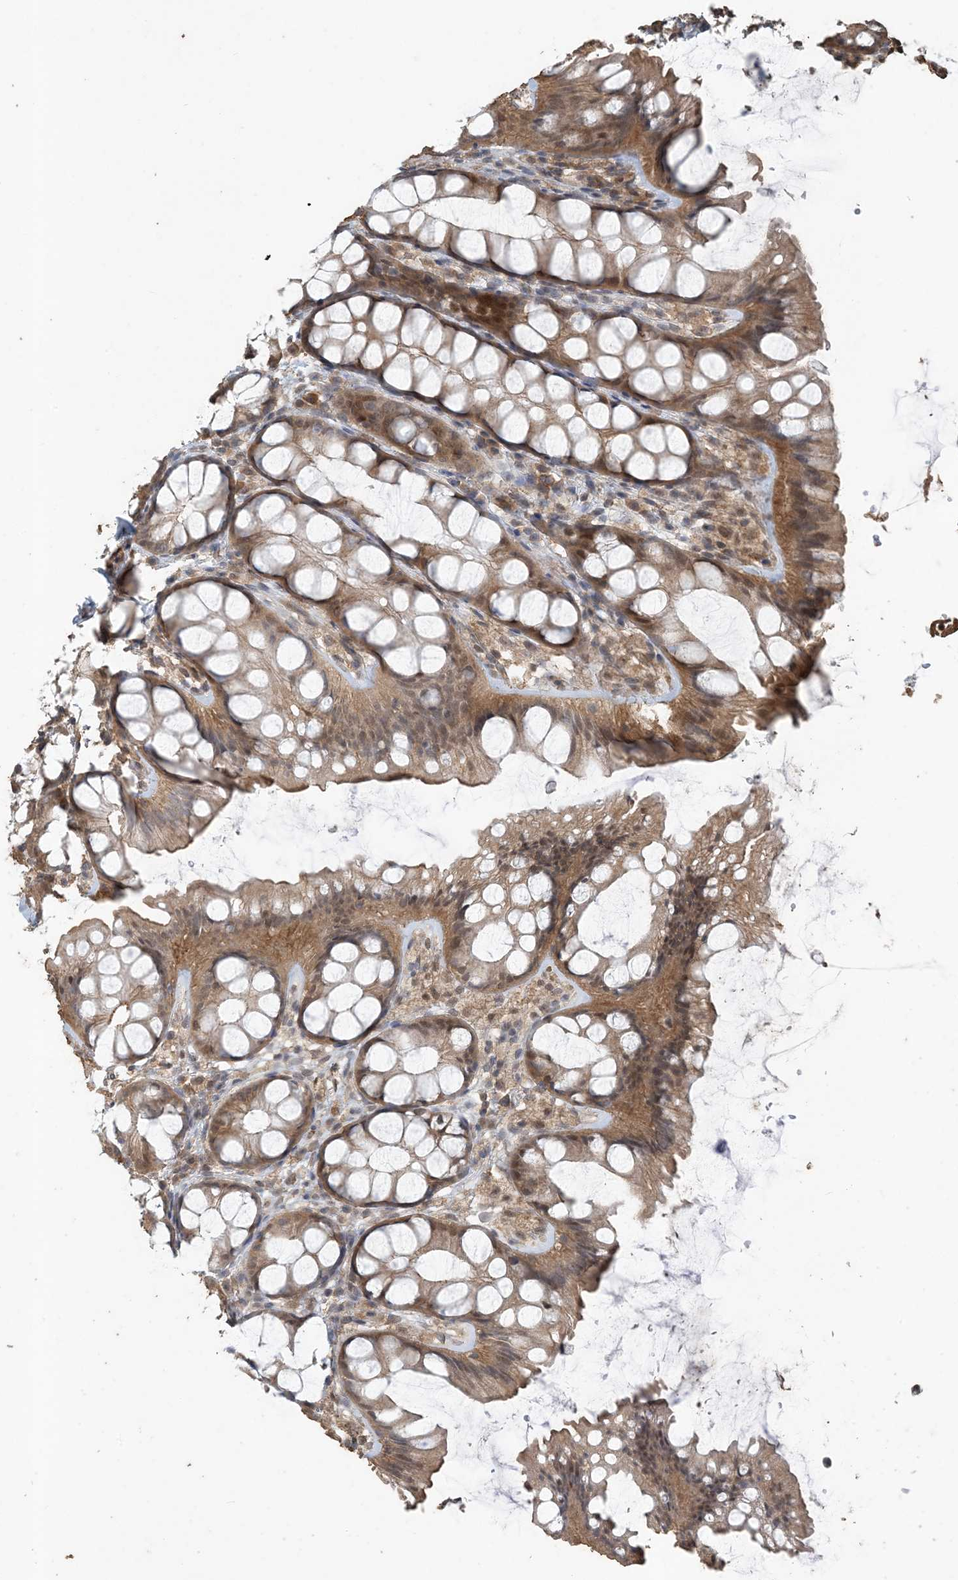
{"staining": {"intensity": "weak", "quantity": ">75%", "location": "cytoplasmic/membranous"}, "tissue": "colon", "cell_type": "Endothelial cells", "image_type": "normal", "snomed": [{"axis": "morphology", "description": "Normal tissue, NOS"}, {"axis": "topography", "description": "Colon"}], "caption": "Protein analysis of benign colon exhibits weak cytoplasmic/membranous expression in approximately >75% of endothelial cells.", "gene": "ZC3H12A", "patient": {"sex": "male", "age": 47}}